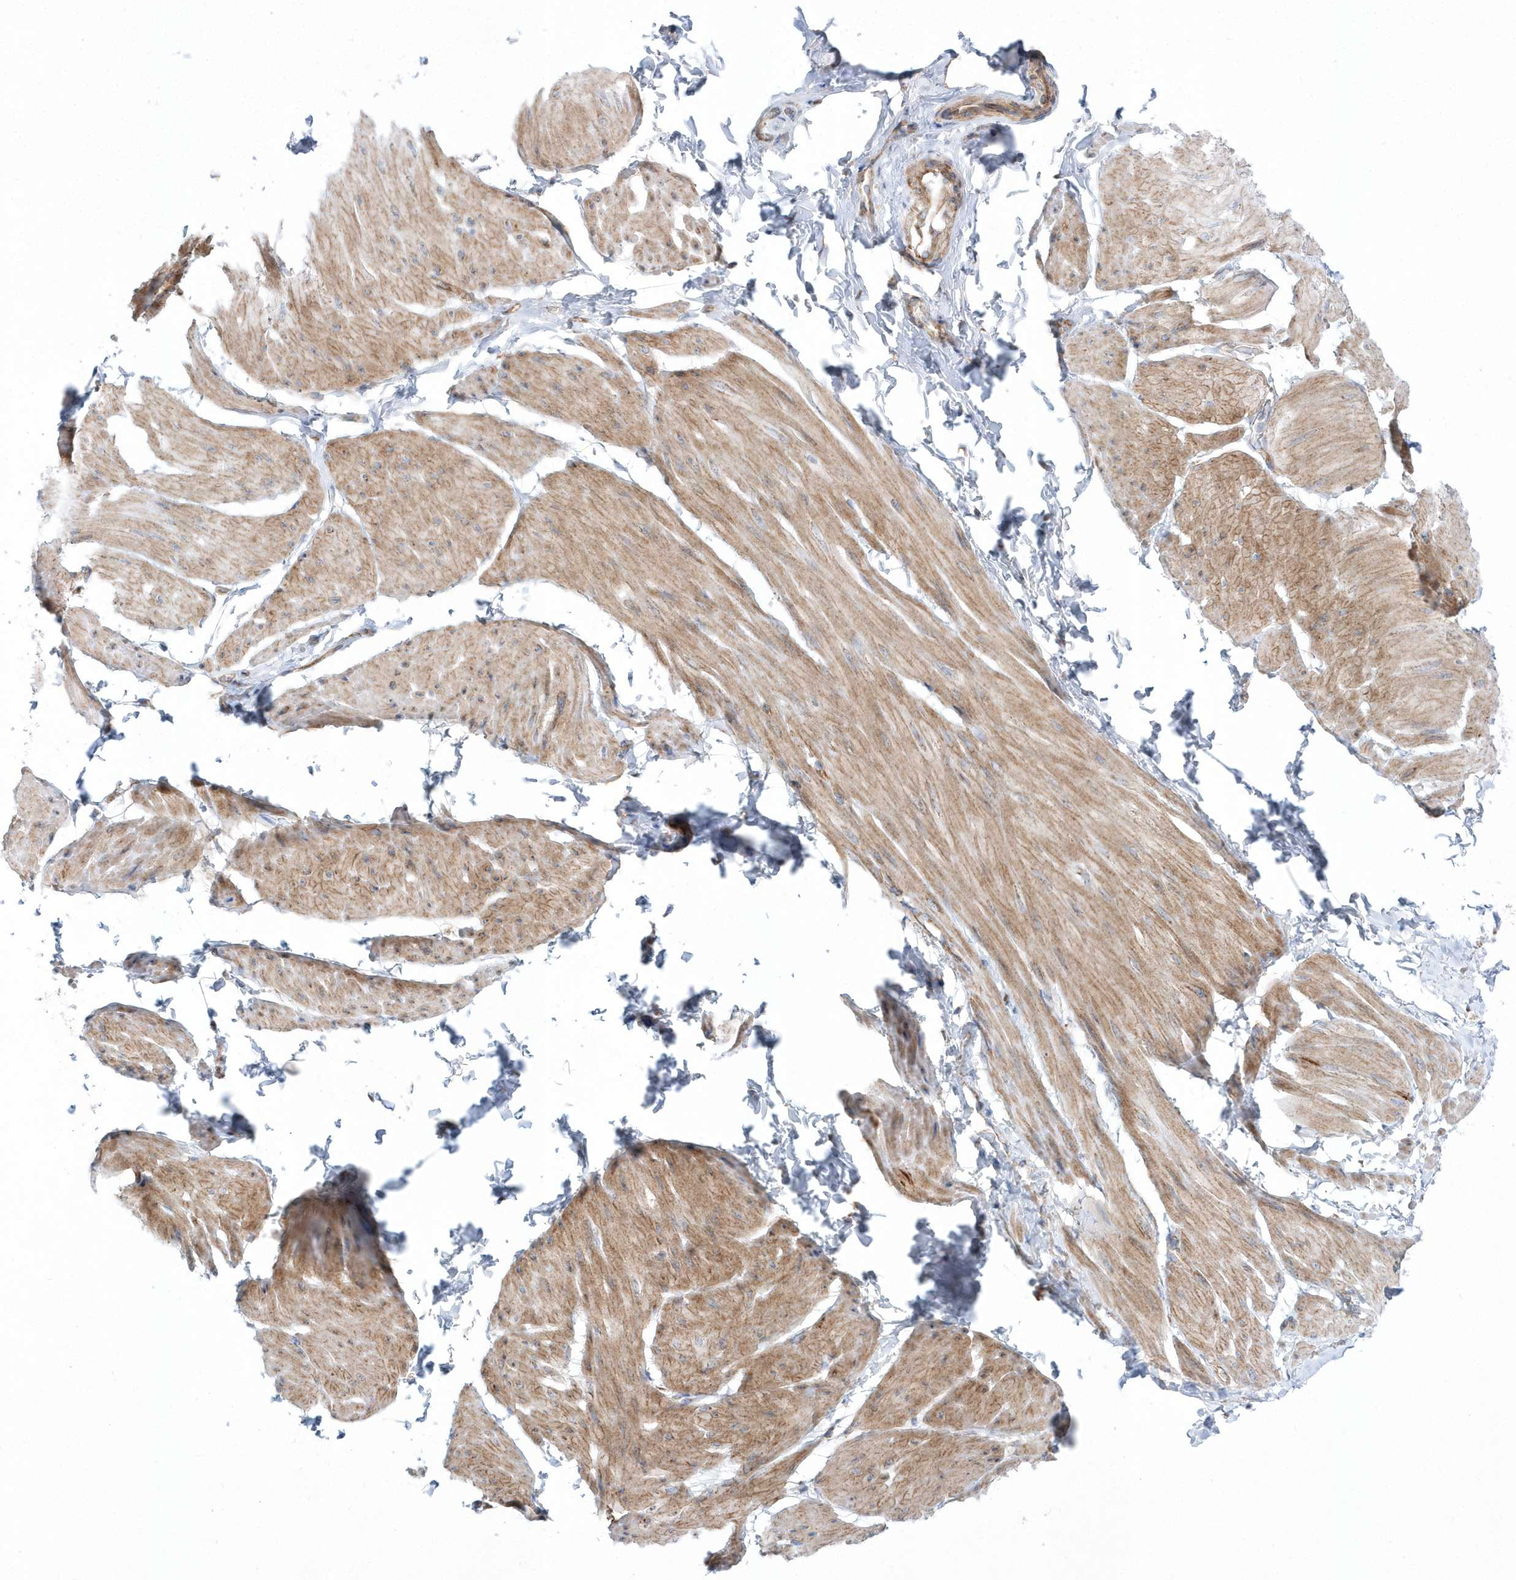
{"staining": {"intensity": "moderate", "quantity": ">75%", "location": "cytoplasmic/membranous"}, "tissue": "smooth muscle", "cell_type": "Smooth muscle cells", "image_type": "normal", "snomed": [{"axis": "morphology", "description": "Urothelial carcinoma, High grade"}, {"axis": "topography", "description": "Urinary bladder"}], "caption": "Moderate cytoplasmic/membranous protein positivity is appreciated in about >75% of smooth muscle cells in smooth muscle.", "gene": "OPA1", "patient": {"sex": "male", "age": 46}}